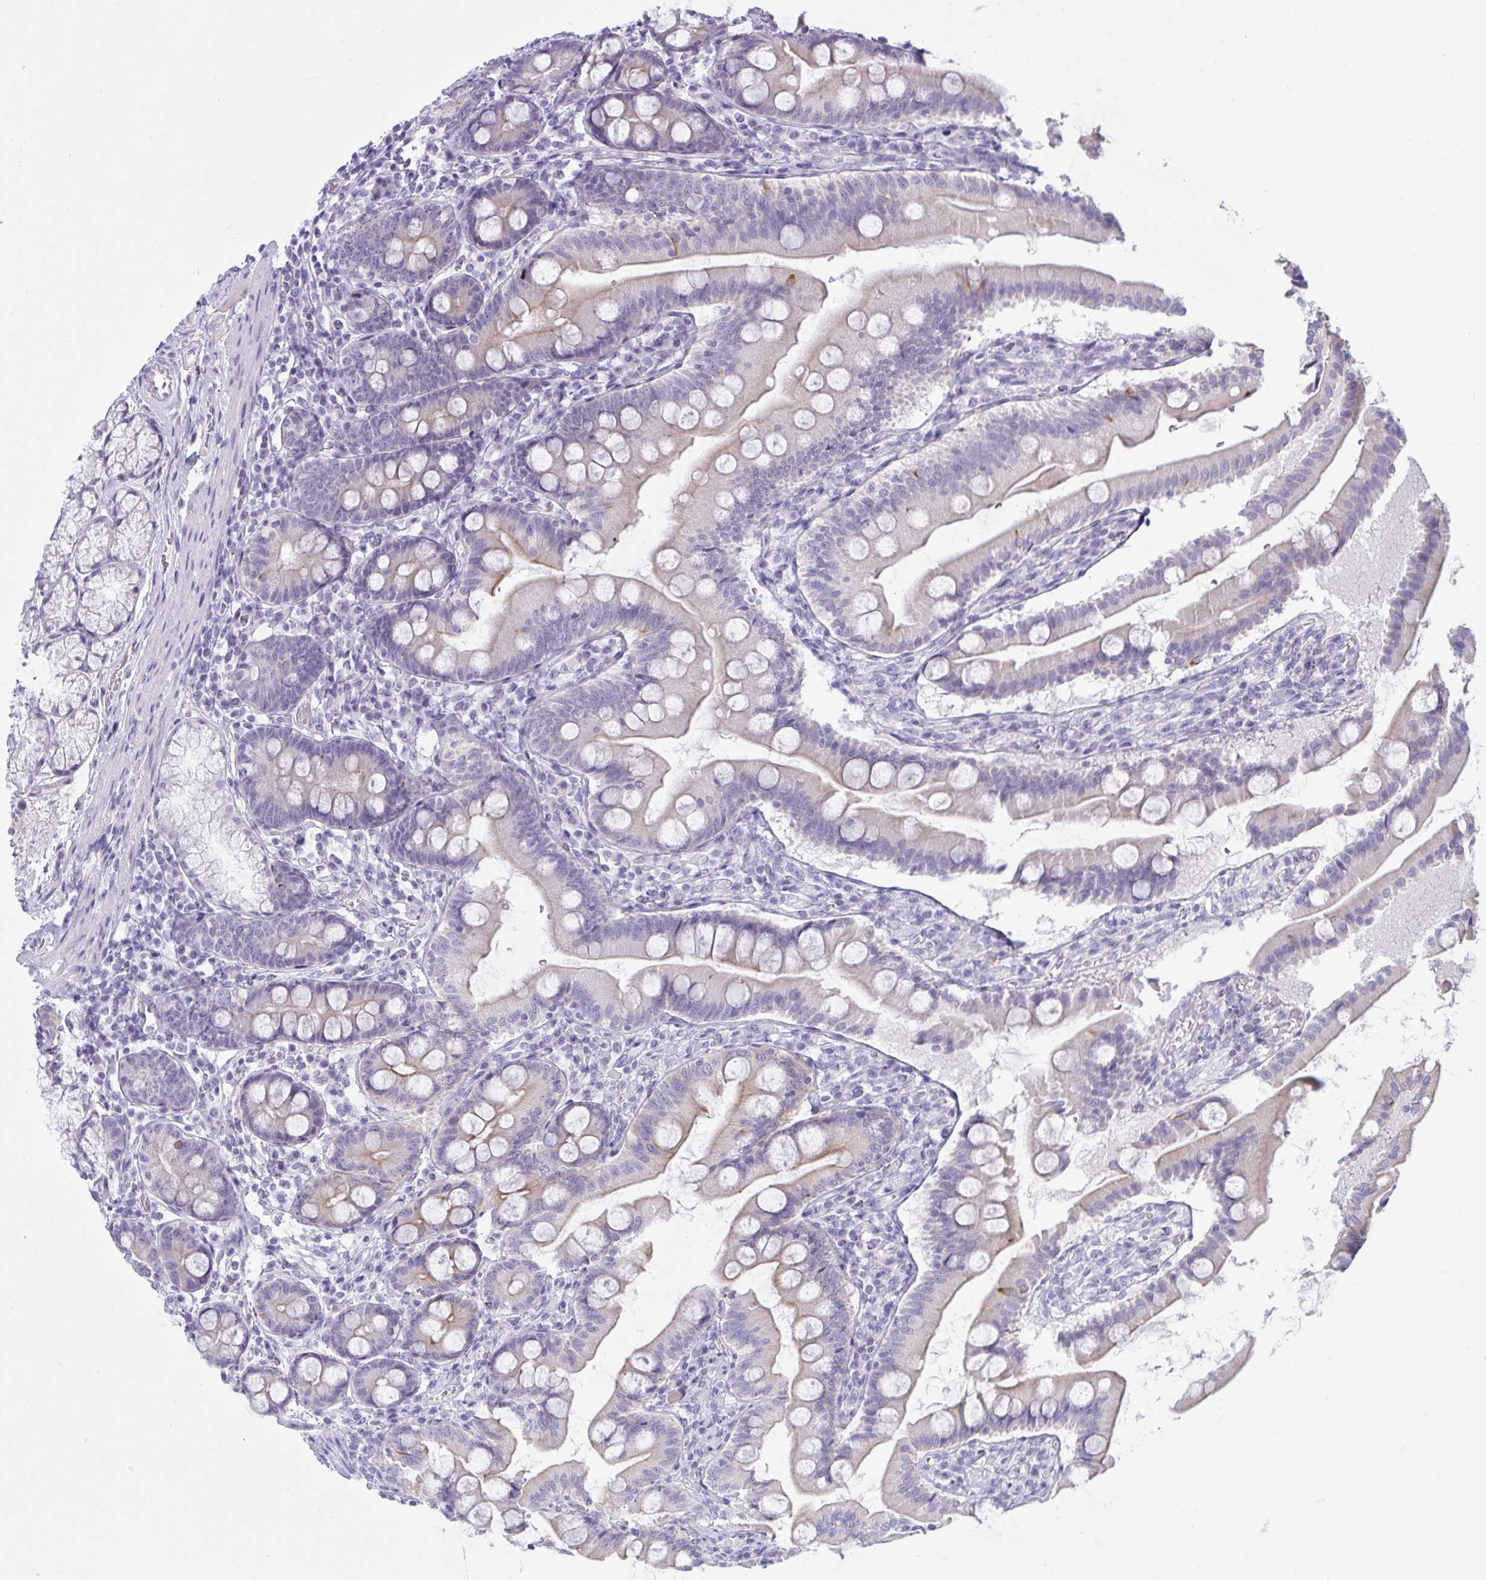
{"staining": {"intensity": "weak", "quantity": "<25%", "location": "cytoplasmic/membranous"}, "tissue": "duodenum", "cell_type": "Glandular cells", "image_type": "normal", "snomed": [{"axis": "morphology", "description": "Normal tissue, NOS"}, {"axis": "topography", "description": "Duodenum"}], "caption": "Immunohistochemical staining of benign human duodenum shows no significant staining in glandular cells.", "gene": "TENT5D", "patient": {"sex": "female", "age": 67}}